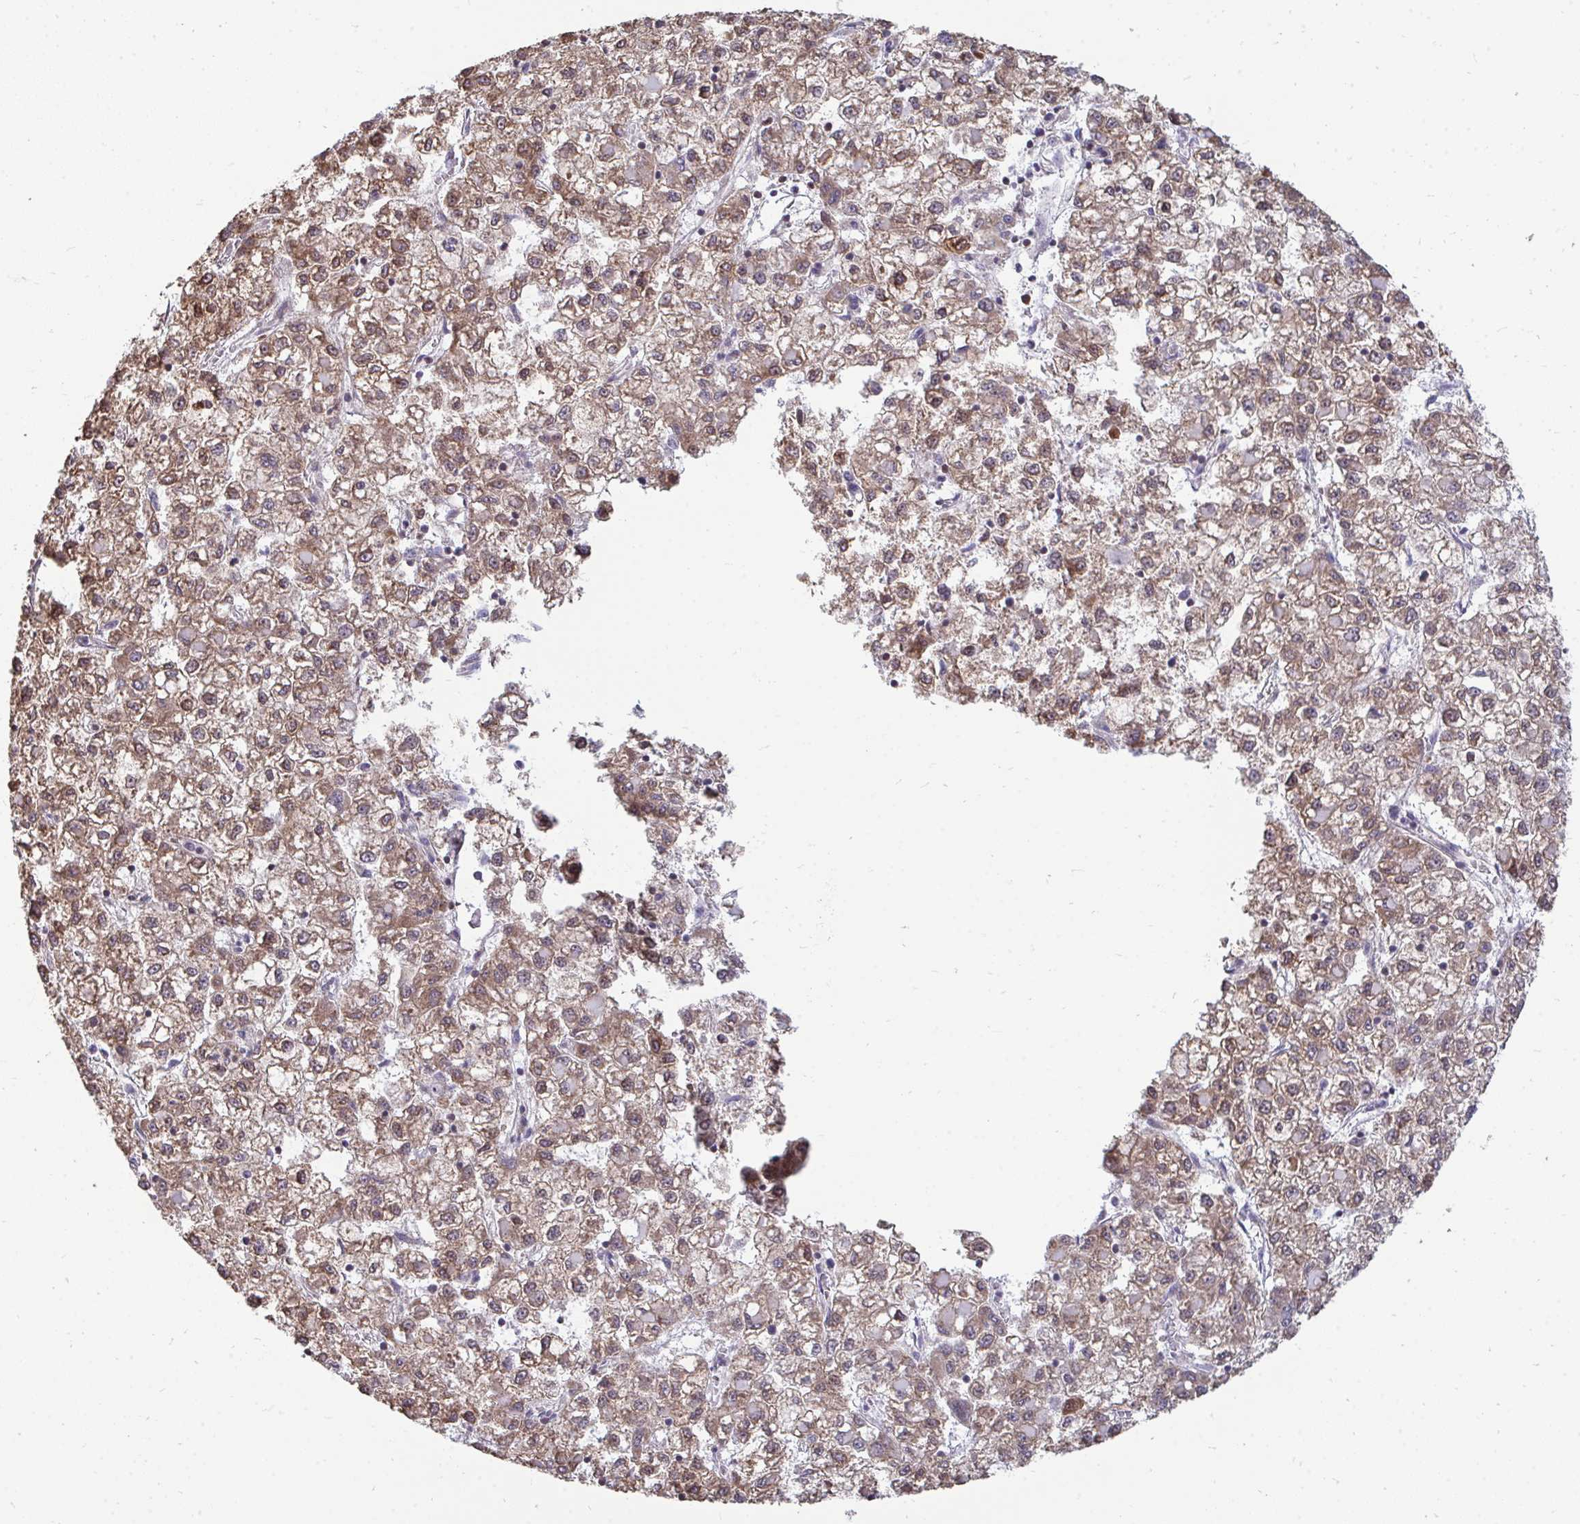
{"staining": {"intensity": "moderate", "quantity": ">75%", "location": "cytoplasmic/membranous"}, "tissue": "liver cancer", "cell_type": "Tumor cells", "image_type": "cancer", "snomed": [{"axis": "morphology", "description": "Carcinoma, Hepatocellular, NOS"}, {"axis": "topography", "description": "Liver"}], "caption": "Tumor cells exhibit moderate cytoplasmic/membranous positivity in approximately >75% of cells in liver hepatocellular carcinoma.", "gene": "DNAJA2", "patient": {"sex": "male", "age": 40}}